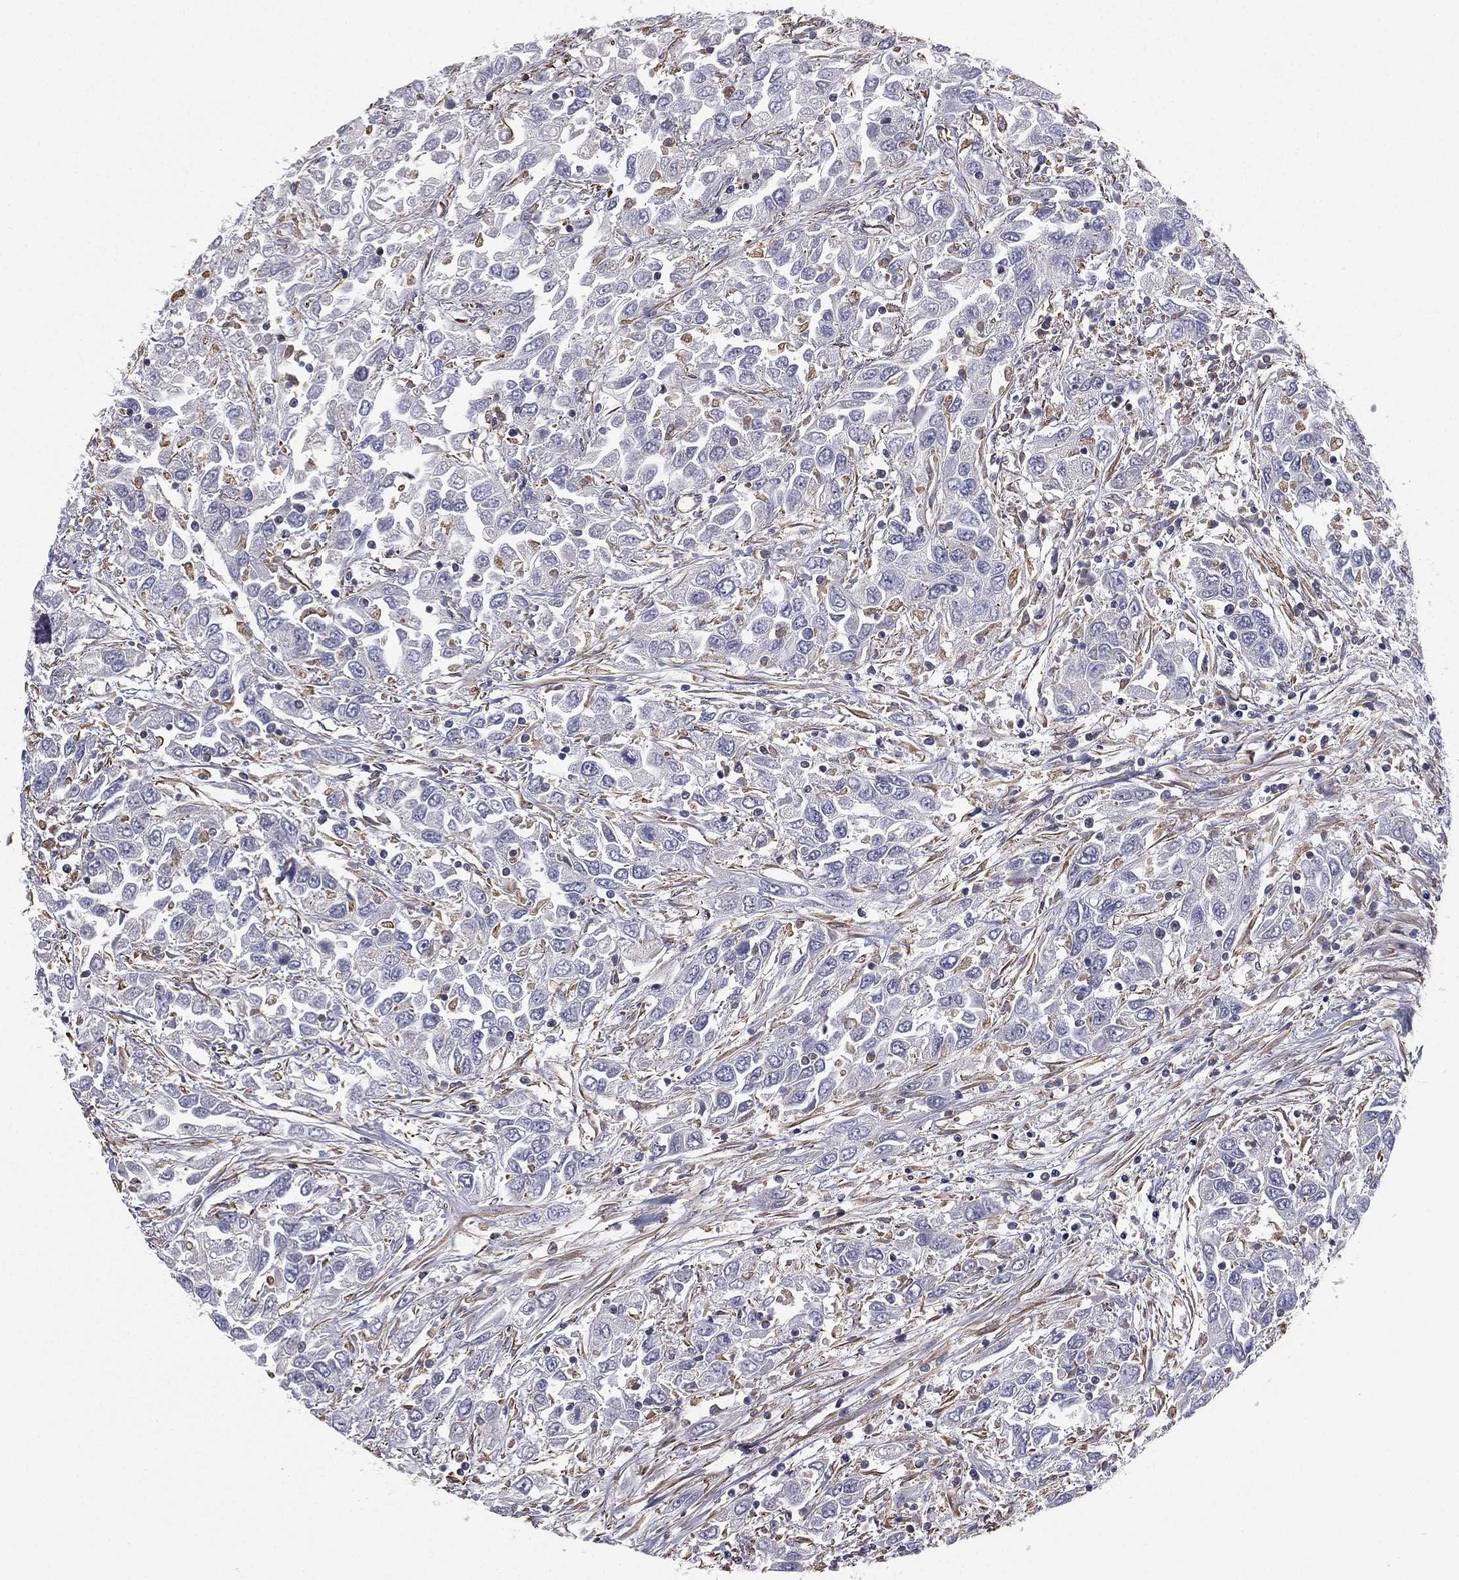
{"staining": {"intensity": "negative", "quantity": "none", "location": "none"}, "tissue": "urothelial cancer", "cell_type": "Tumor cells", "image_type": "cancer", "snomed": [{"axis": "morphology", "description": "Urothelial carcinoma, High grade"}, {"axis": "topography", "description": "Urinary bladder"}], "caption": "Micrograph shows no protein expression in tumor cells of urothelial carcinoma (high-grade) tissue.", "gene": "SCUBE1", "patient": {"sex": "male", "age": 76}}